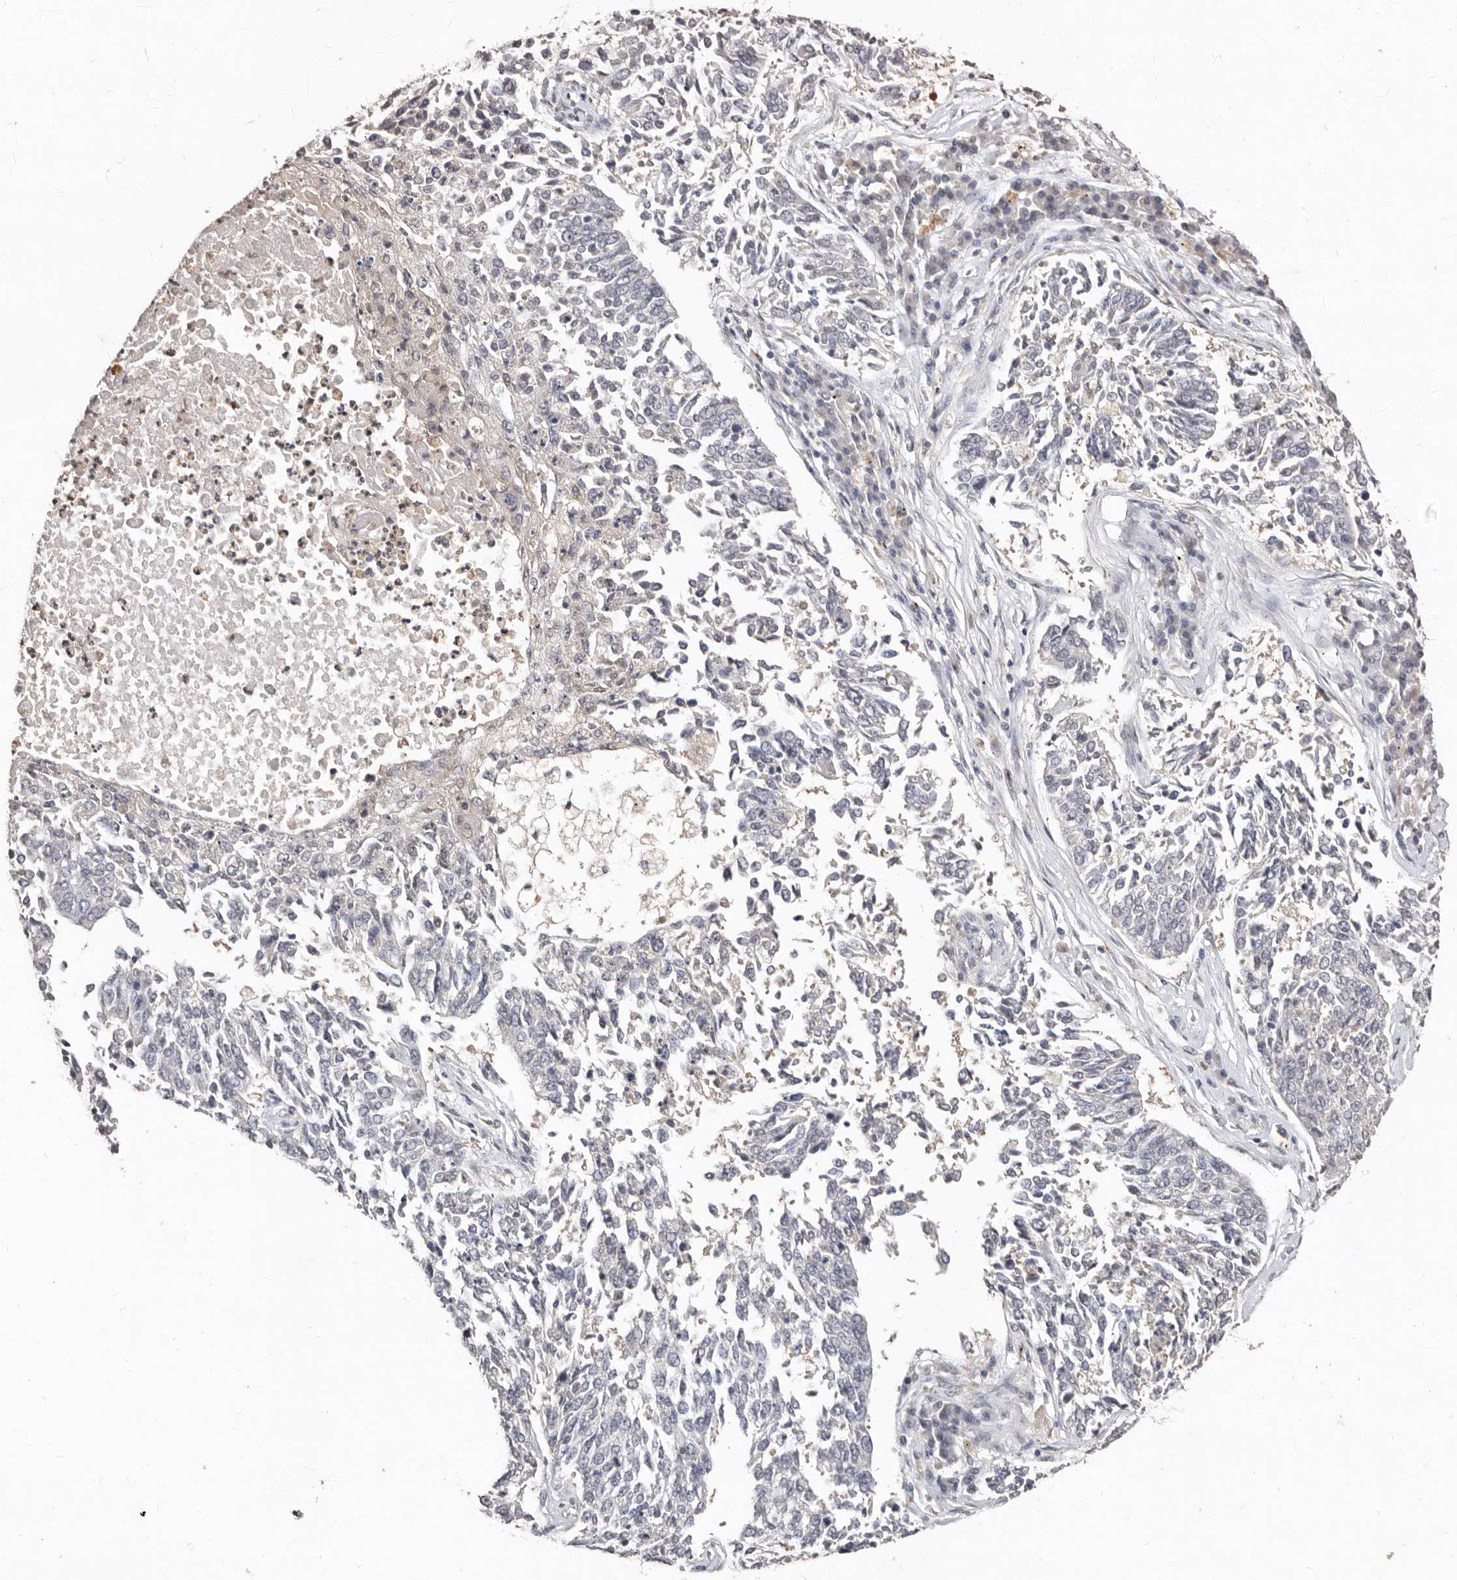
{"staining": {"intensity": "negative", "quantity": "none", "location": "none"}, "tissue": "lung cancer", "cell_type": "Tumor cells", "image_type": "cancer", "snomed": [{"axis": "morphology", "description": "Normal tissue, NOS"}, {"axis": "morphology", "description": "Squamous cell carcinoma, NOS"}, {"axis": "topography", "description": "Cartilage tissue"}, {"axis": "topography", "description": "Bronchus"}, {"axis": "topography", "description": "Lung"}], "caption": "This is a histopathology image of immunohistochemistry staining of lung squamous cell carcinoma, which shows no staining in tumor cells.", "gene": "SULT1E1", "patient": {"sex": "female", "age": 49}}